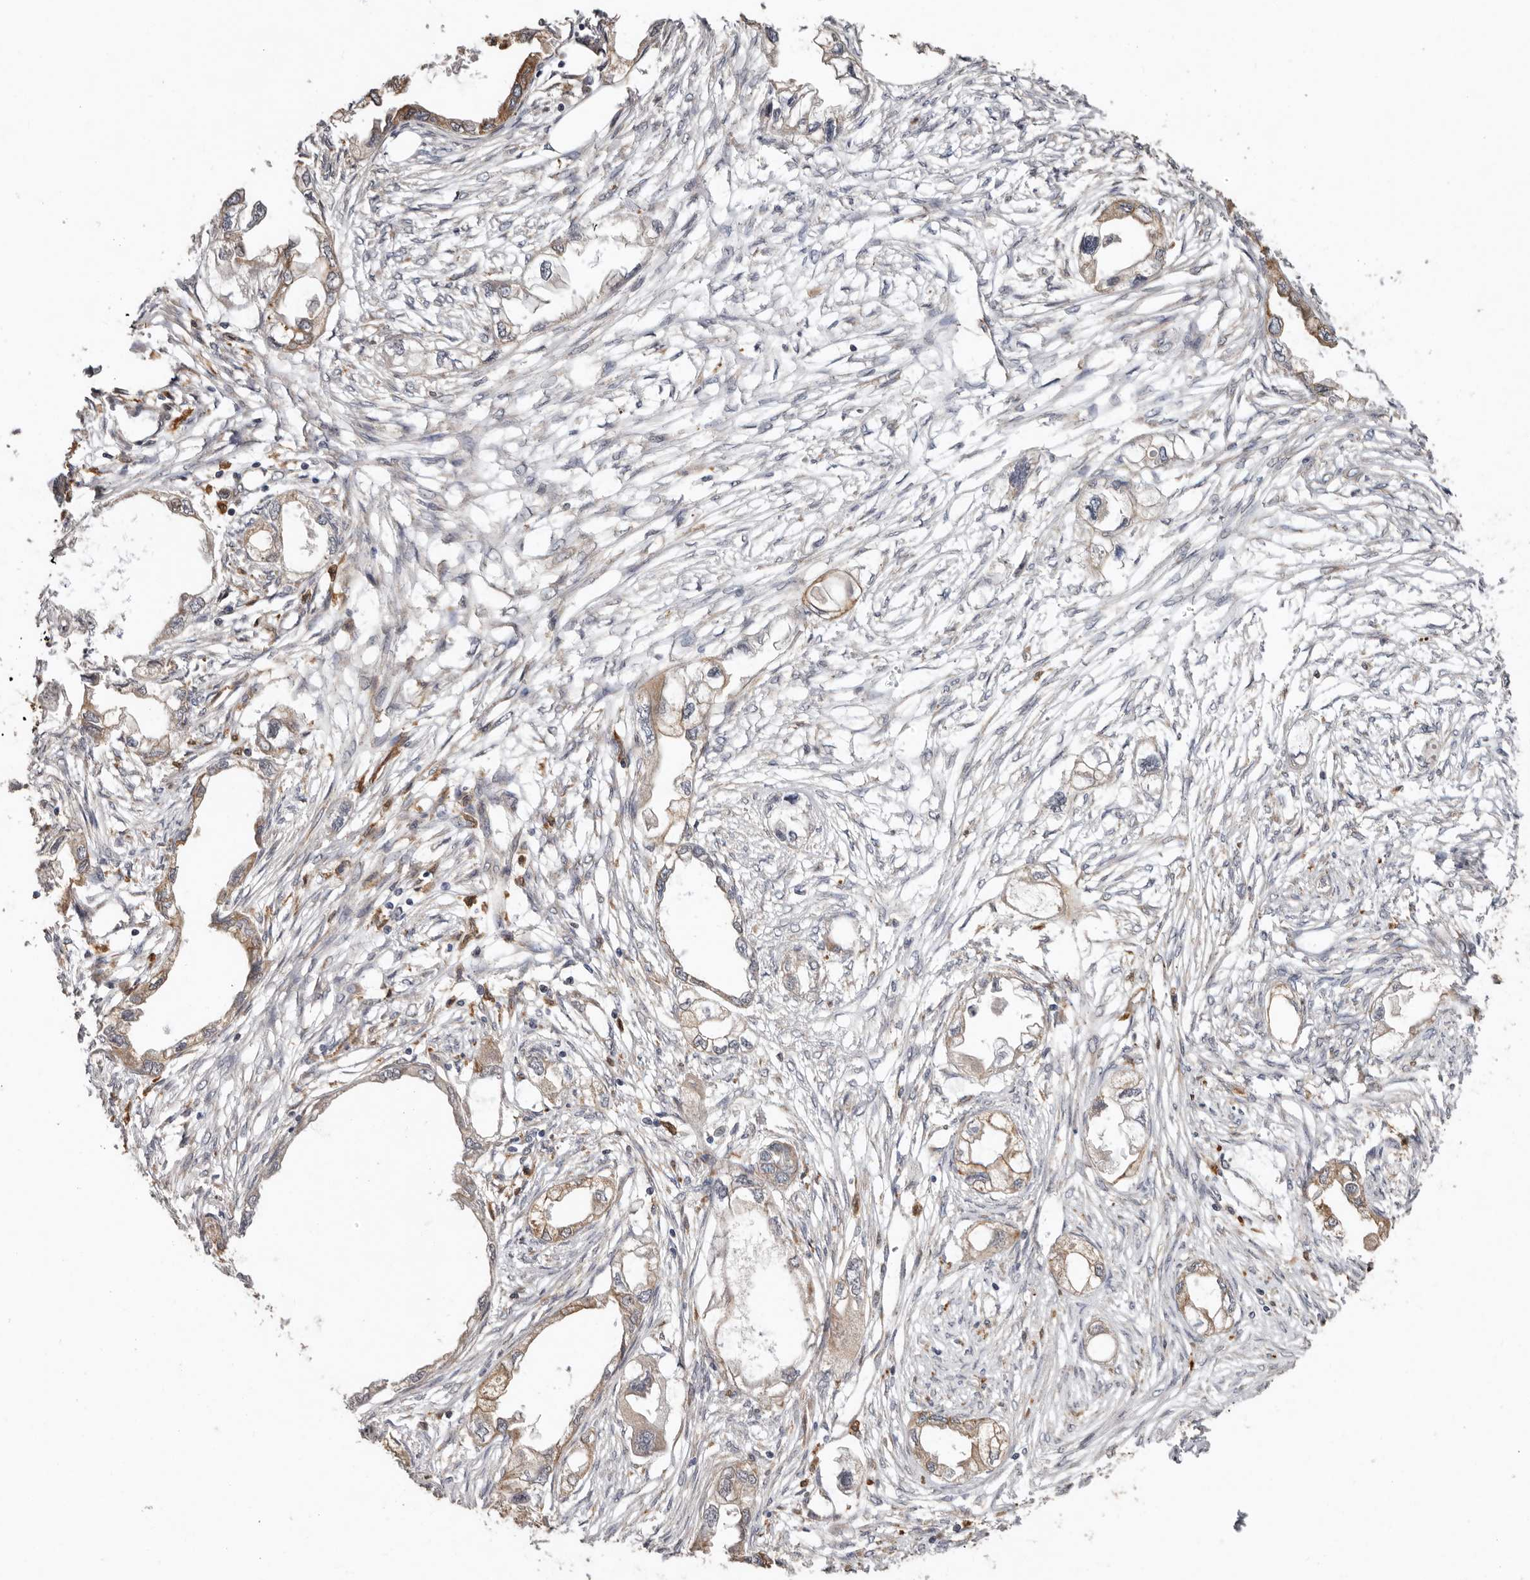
{"staining": {"intensity": "moderate", "quantity": ">75%", "location": "cytoplasmic/membranous"}, "tissue": "endometrial cancer", "cell_type": "Tumor cells", "image_type": "cancer", "snomed": [{"axis": "morphology", "description": "Adenocarcinoma, NOS"}, {"axis": "morphology", "description": "Adenocarcinoma, metastatic, NOS"}, {"axis": "topography", "description": "Adipose tissue"}, {"axis": "topography", "description": "Endometrium"}], "caption": "A brown stain shows moderate cytoplasmic/membranous positivity of a protein in endometrial cancer (adenocarcinoma) tumor cells.", "gene": "RSPO2", "patient": {"sex": "female", "age": 67}}